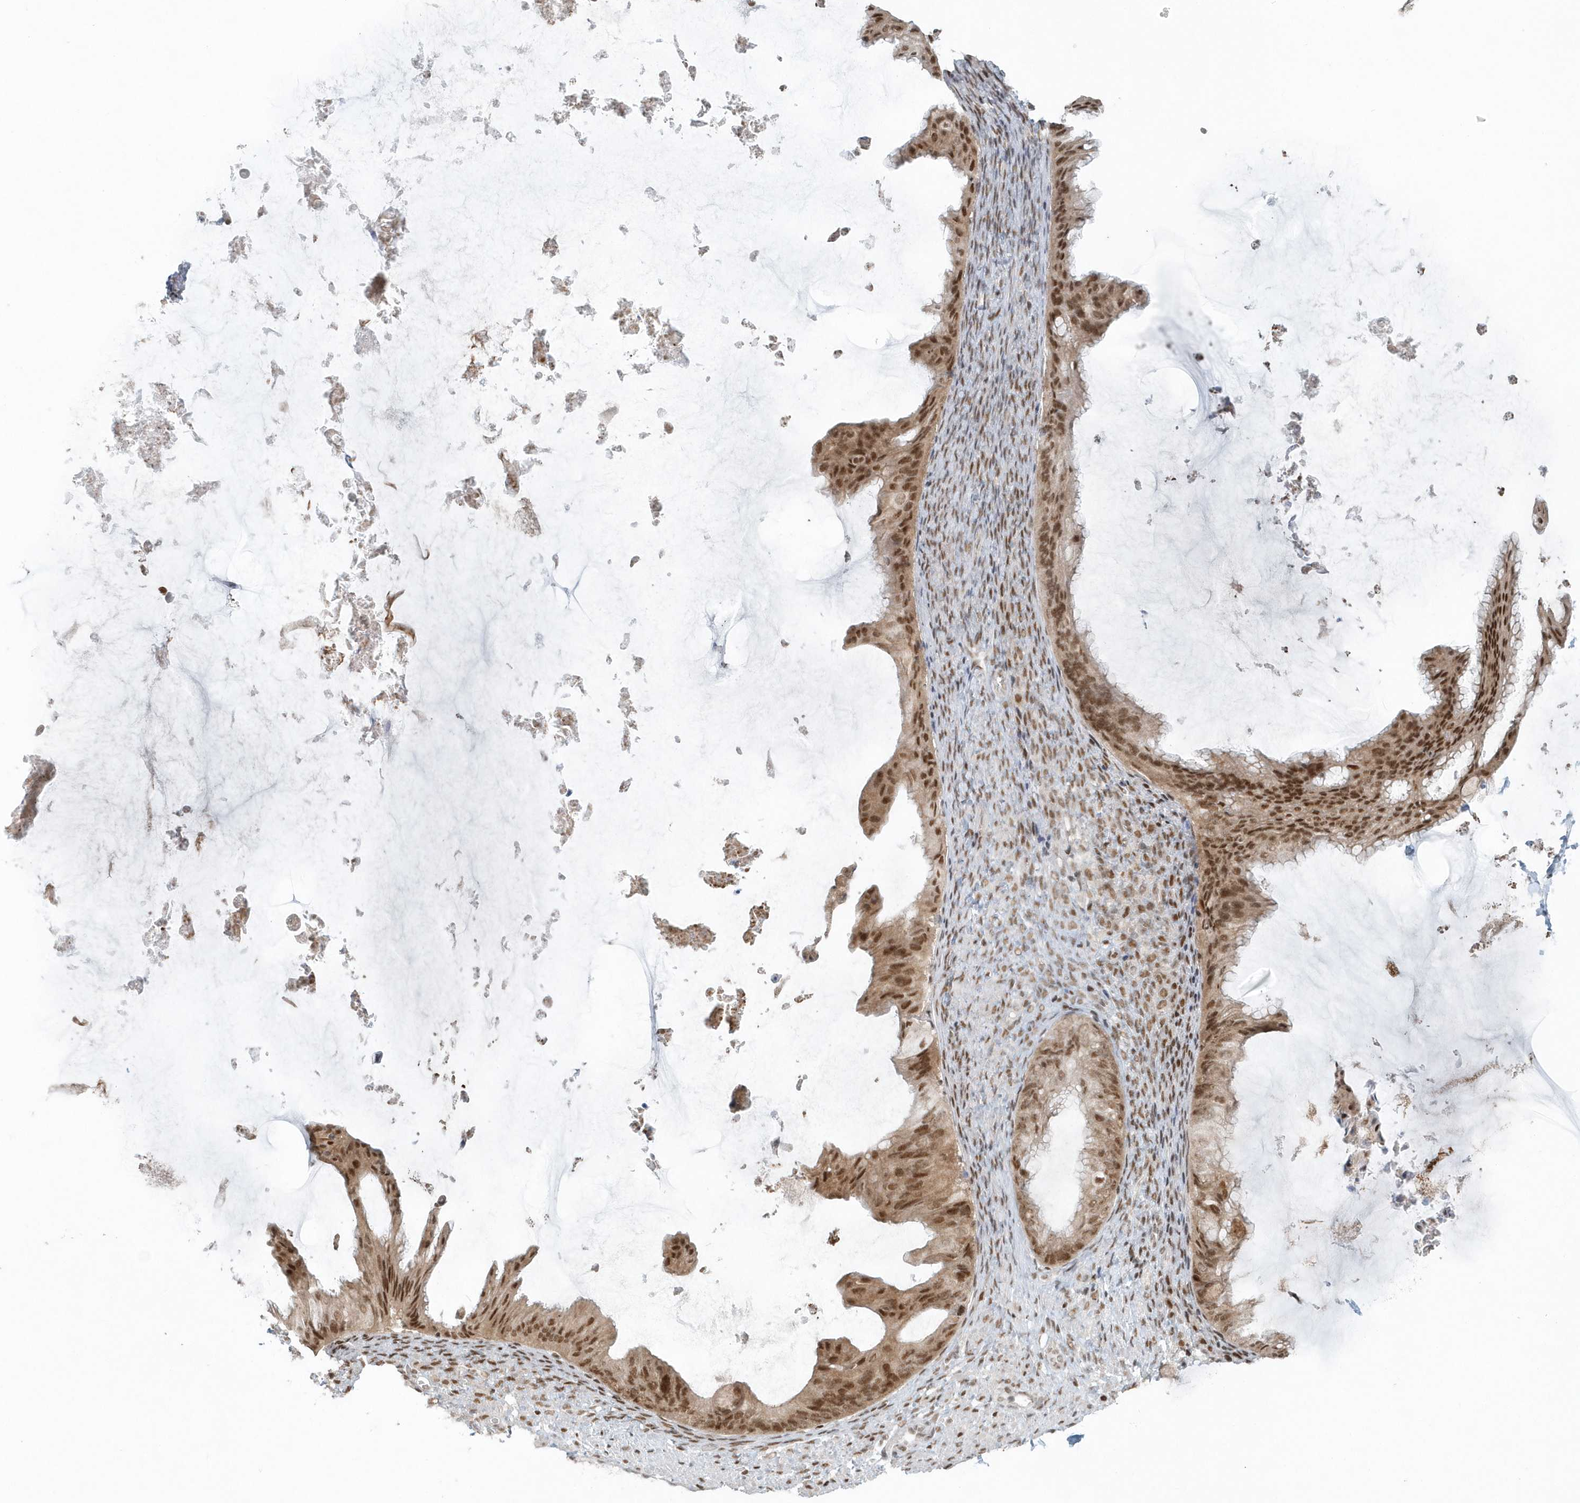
{"staining": {"intensity": "moderate", "quantity": ">75%", "location": "cytoplasmic/membranous,nuclear"}, "tissue": "ovarian cancer", "cell_type": "Tumor cells", "image_type": "cancer", "snomed": [{"axis": "morphology", "description": "Cystadenocarcinoma, mucinous, NOS"}, {"axis": "topography", "description": "Ovary"}], "caption": "A photomicrograph showing moderate cytoplasmic/membranous and nuclear expression in about >75% of tumor cells in ovarian cancer (mucinous cystadenocarcinoma), as visualized by brown immunohistochemical staining.", "gene": "YTHDC1", "patient": {"sex": "female", "age": 61}}